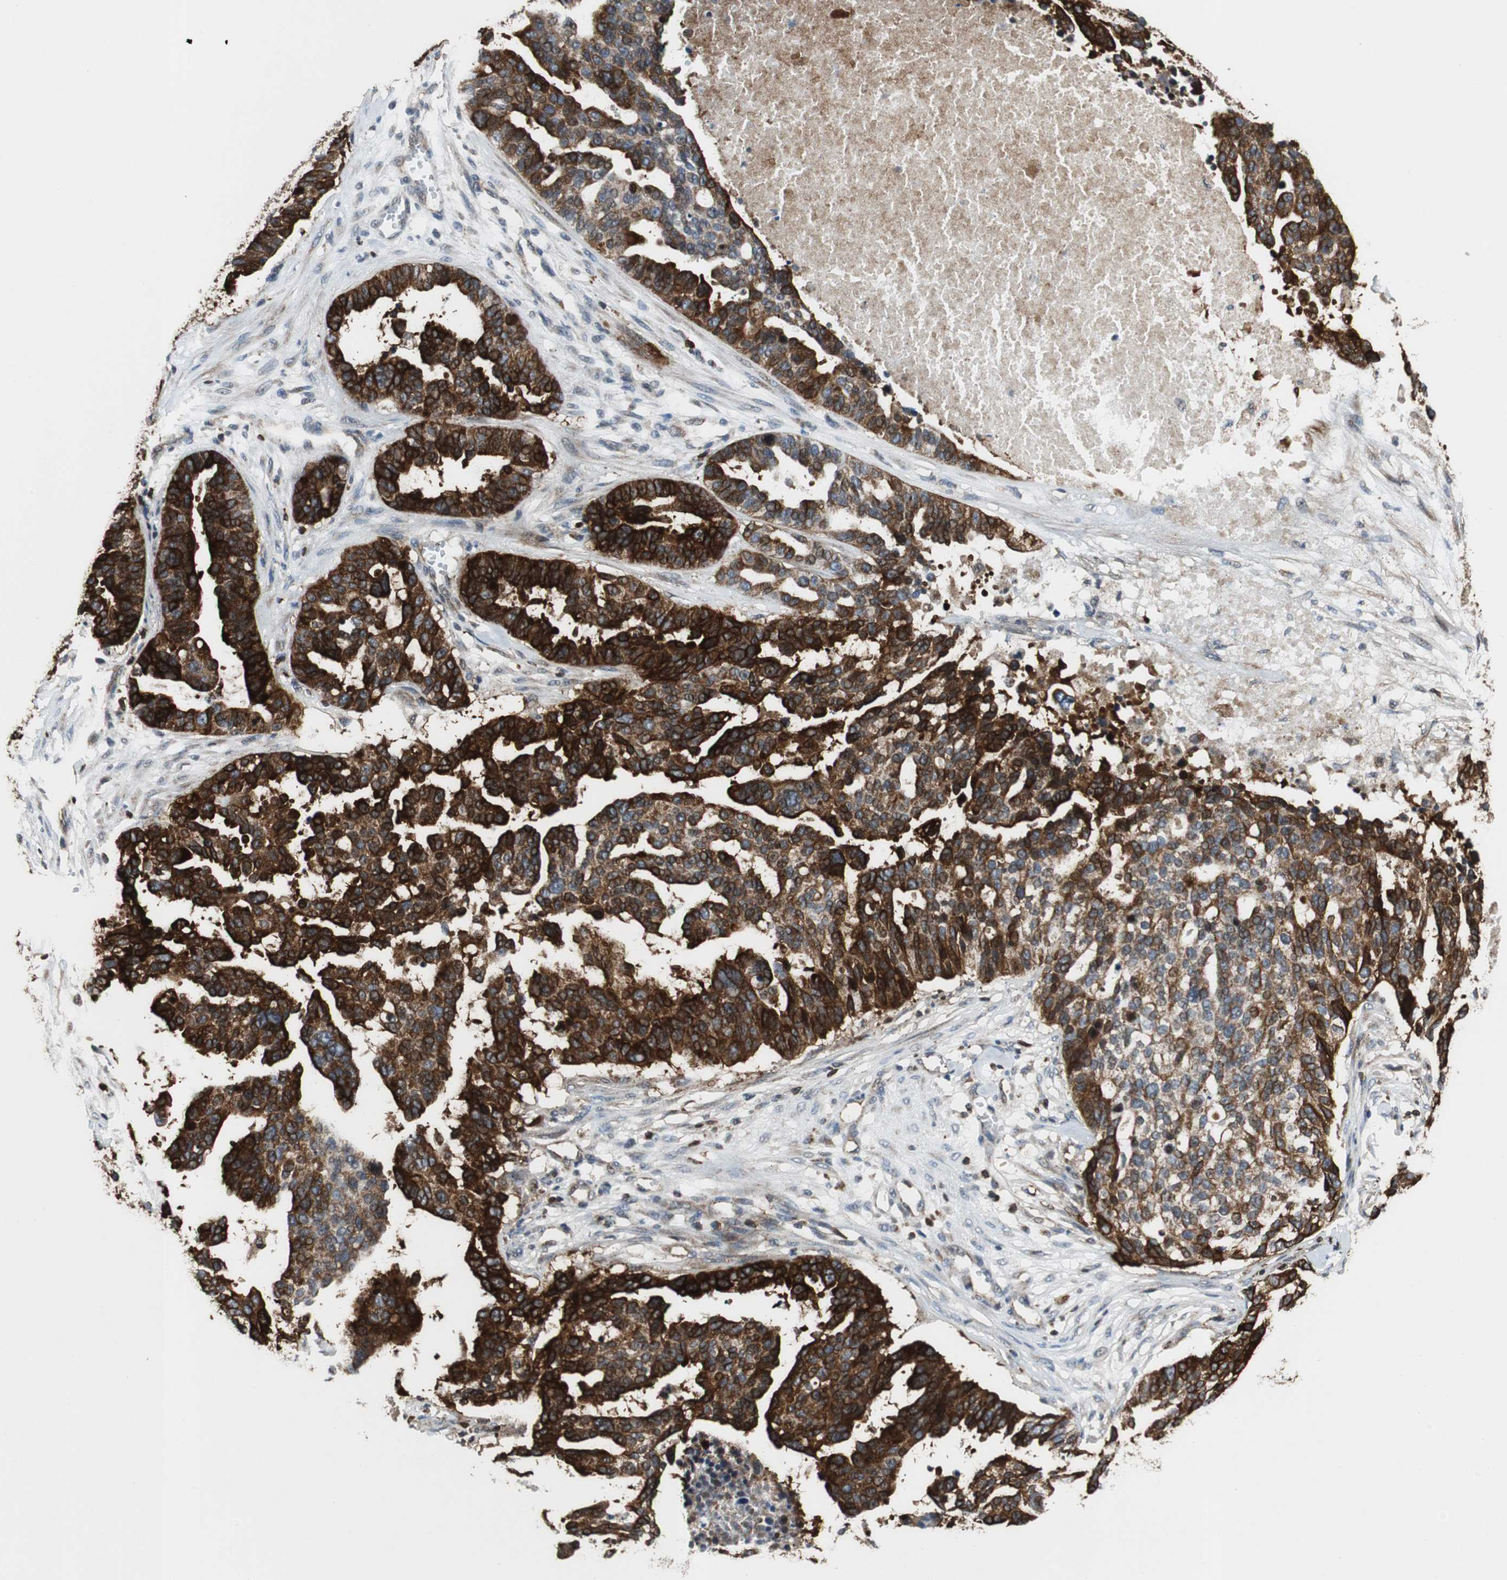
{"staining": {"intensity": "strong", "quantity": ">75%", "location": "cytoplasmic/membranous"}, "tissue": "ovarian cancer", "cell_type": "Tumor cells", "image_type": "cancer", "snomed": [{"axis": "morphology", "description": "Cystadenocarcinoma, serous, NOS"}, {"axis": "topography", "description": "Ovary"}], "caption": "Protein positivity by immunohistochemistry demonstrates strong cytoplasmic/membranous positivity in about >75% of tumor cells in ovarian cancer (serous cystadenocarcinoma).", "gene": "TUBA4A", "patient": {"sex": "female", "age": 59}}